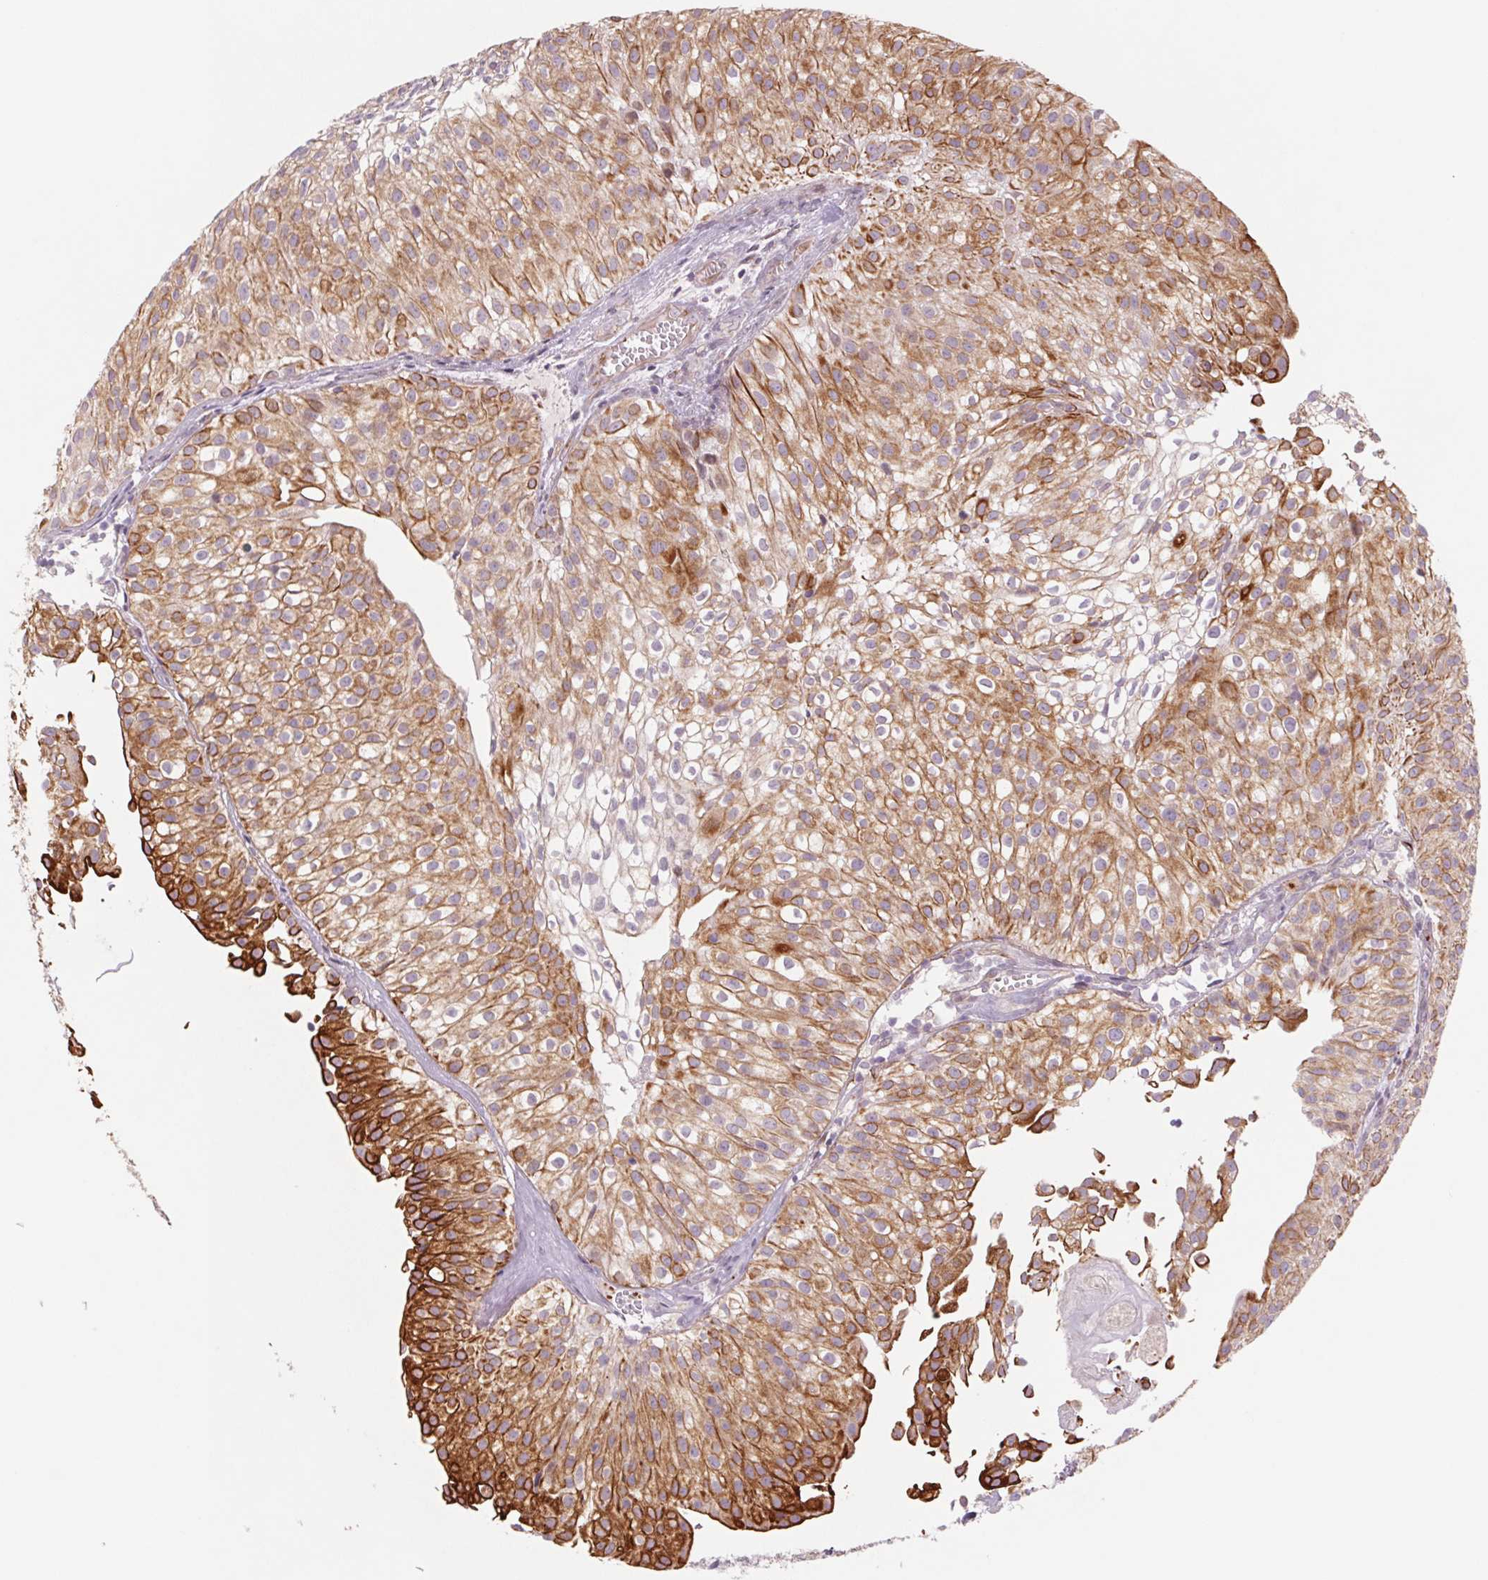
{"staining": {"intensity": "moderate", "quantity": ">75%", "location": "cytoplasmic/membranous"}, "tissue": "urothelial cancer", "cell_type": "Tumor cells", "image_type": "cancer", "snomed": [{"axis": "morphology", "description": "Urothelial carcinoma, Low grade"}, {"axis": "topography", "description": "Urinary bladder"}], "caption": "Protein expression analysis of urothelial carcinoma (low-grade) exhibits moderate cytoplasmic/membranous staining in about >75% of tumor cells.", "gene": "MS4A13", "patient": {"sex": "male", "age": 70}}